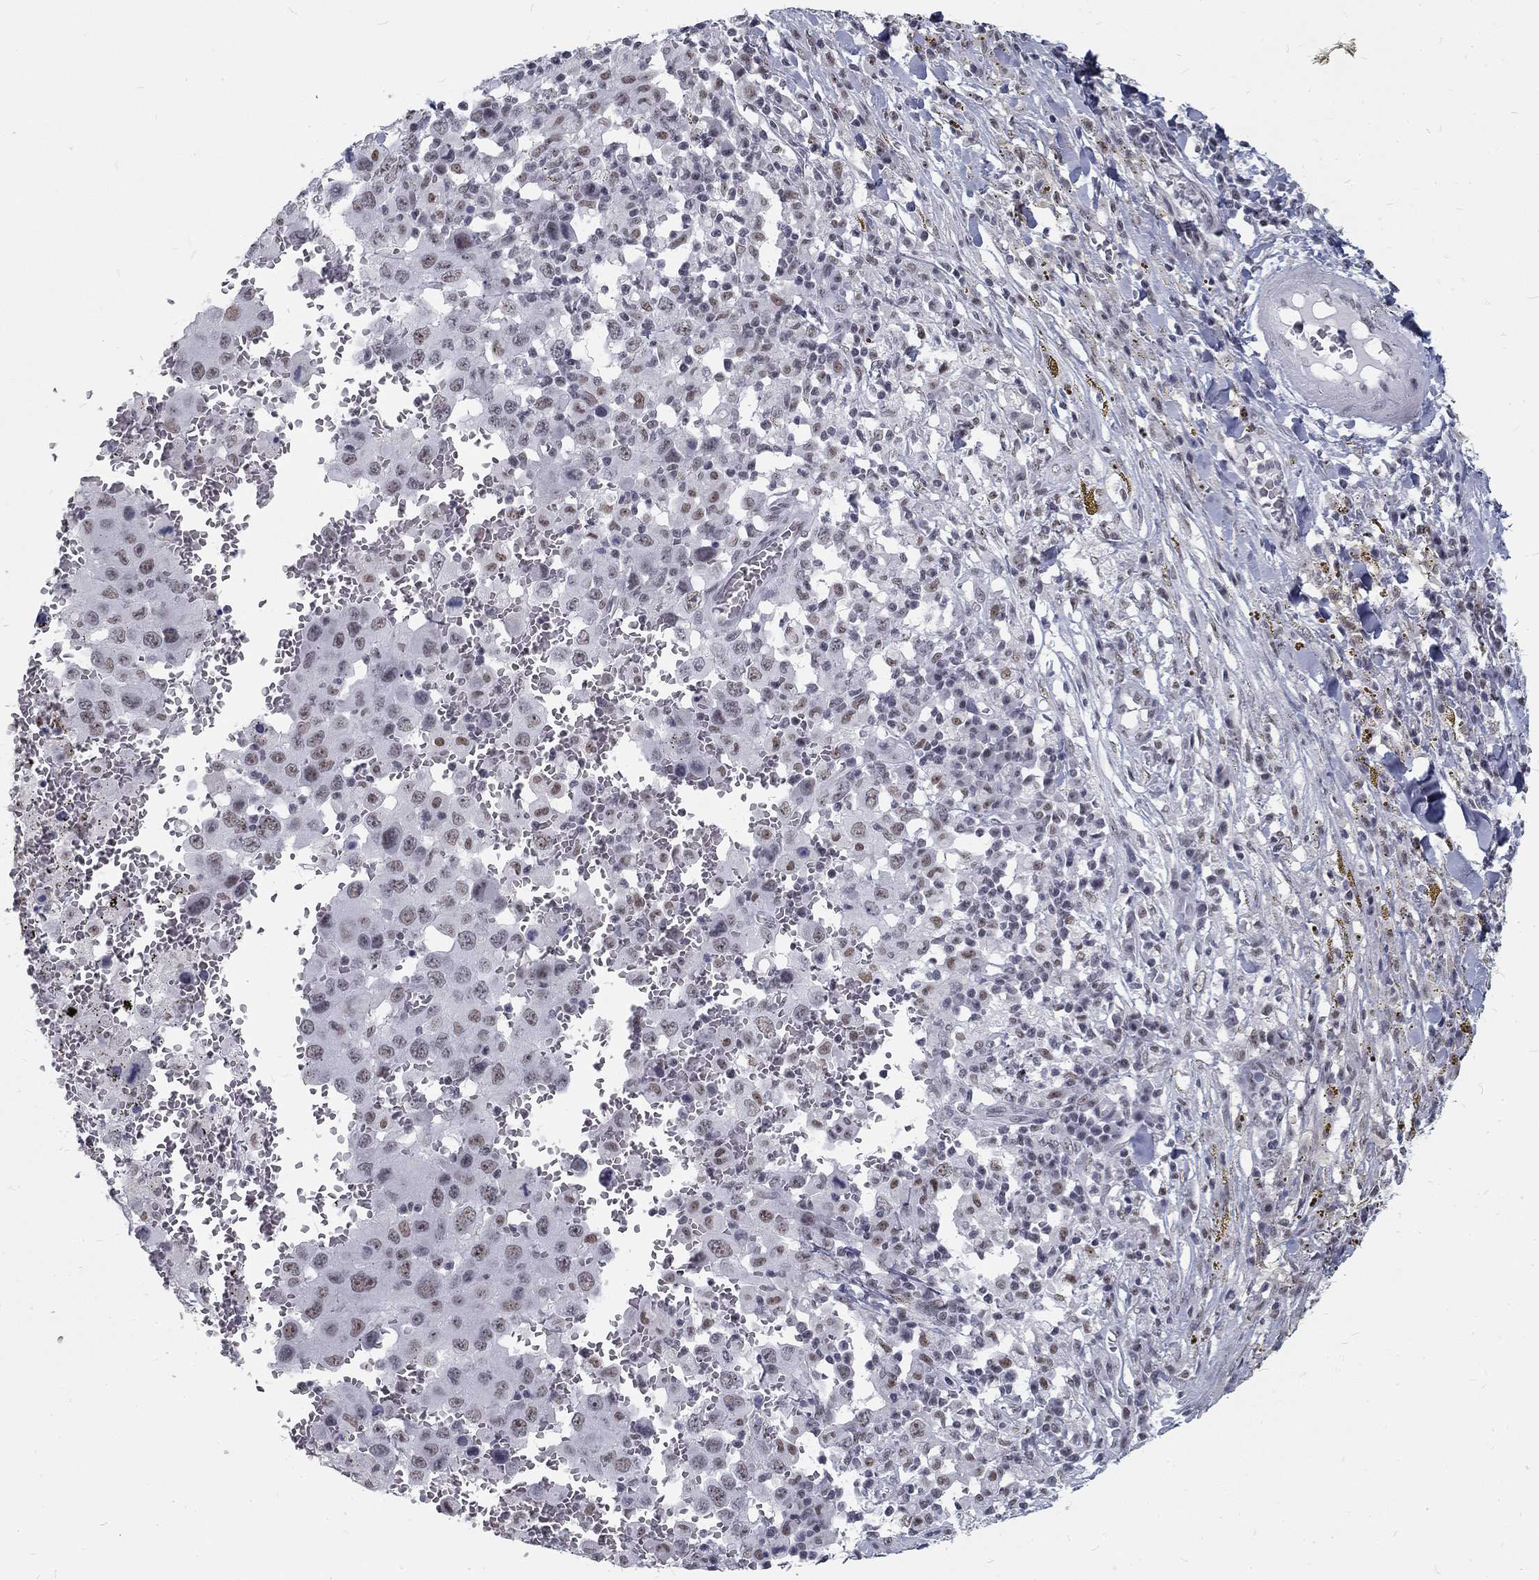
{"staining": {"intensity": "weak", "quantity": "<25%", "location": "nuclear"}, "tissue": "melanoma", "cell_type": "Tumor cells", "image_type": "cancer", "snomed": [{"axis": "morphology", "description": "Malignant melanoma, NOS"}, {"axis": "topography", "description": "Skin"}], "caption": "There is no significant positivity in tumor cells of malignant melanoma.", "gene": "SNORC", "patient": {"sex": "female", "age": 91}}